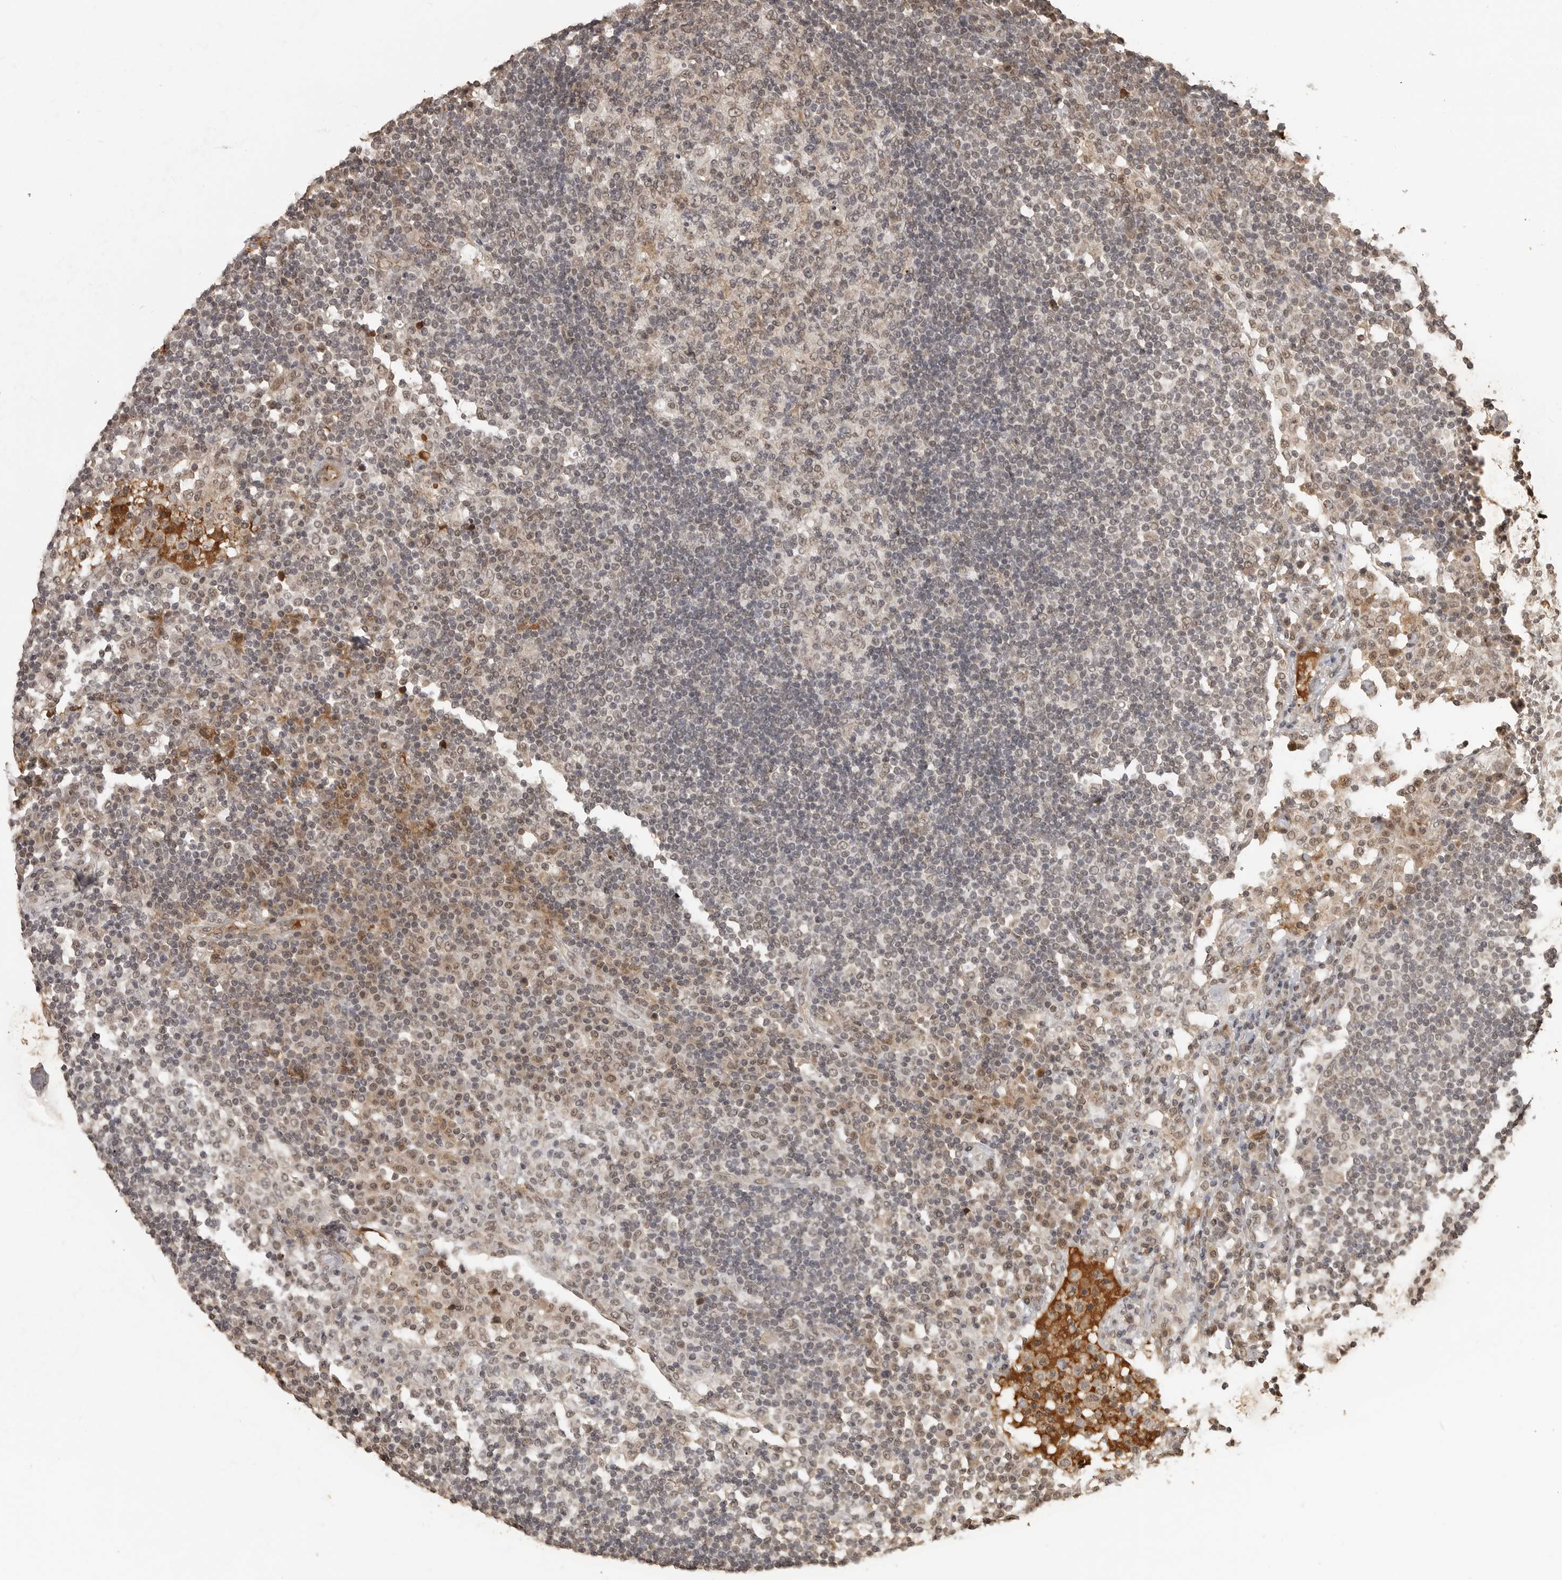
{"staining": {"intensity": "weak", "quantity": "25%-75%", "location": "nuclear"}, "tissue": "lymph node", "cell_type": "Germinal center cells", "image_type": "normal", "snomed": [{"axis": "morphology", "description": "Normal tissue, NOS"}, {"axis": "topography", "description": "Lymph node"}], "caption": "This photomicrograph reveals immunohistochemistry staining of benign lymph node, with low weak nuclear expression in approximately 25%-75% of germinal center cells.", "gene": "CLOCK", "patient": {"sex": "female", "age": 53}}